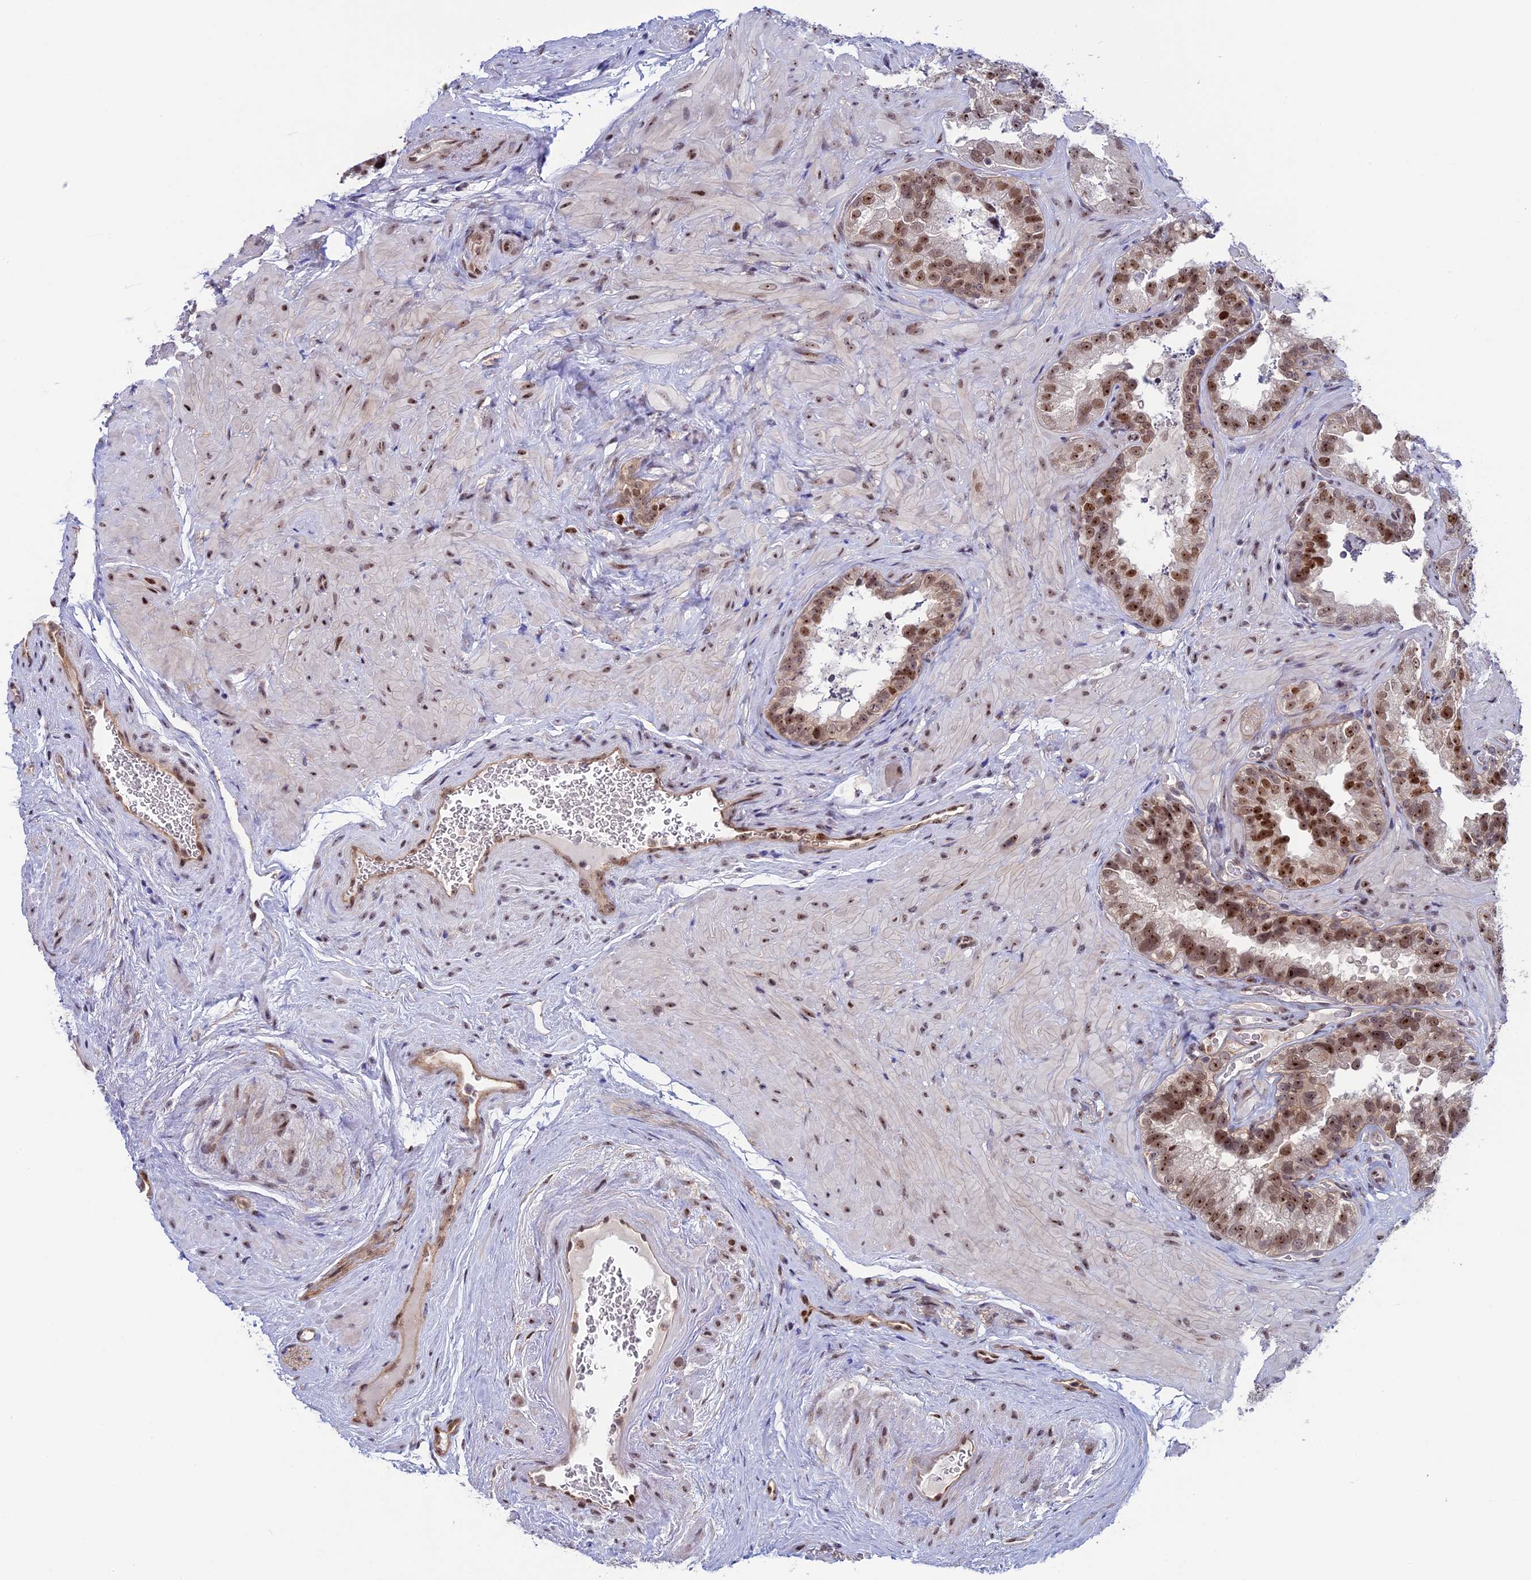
{"staining": {"intensity": "moderate", "quantity": "25%-75%", "location": "nuclear"}, "tissue": "seminal vesicle", "cell_type": "Glandular cells", "image_type": "normal", "snomed": [{"axis": "morphology", "description": "Normal tissue, NOS"}, {"axis": "topography", "description": "Seminal veicle"}, {"axis": "topography", "description": "Peripheral nerve tissue"}], "caption": "Approximately 25%-75% of glandular cells in normal seminal vesicle demonstrate moderate nuclear protein positivity as visualized by brown immunohistochemical staining.", "gene": "CCDC86", "patient": {"sex": "male", "age": 67}}